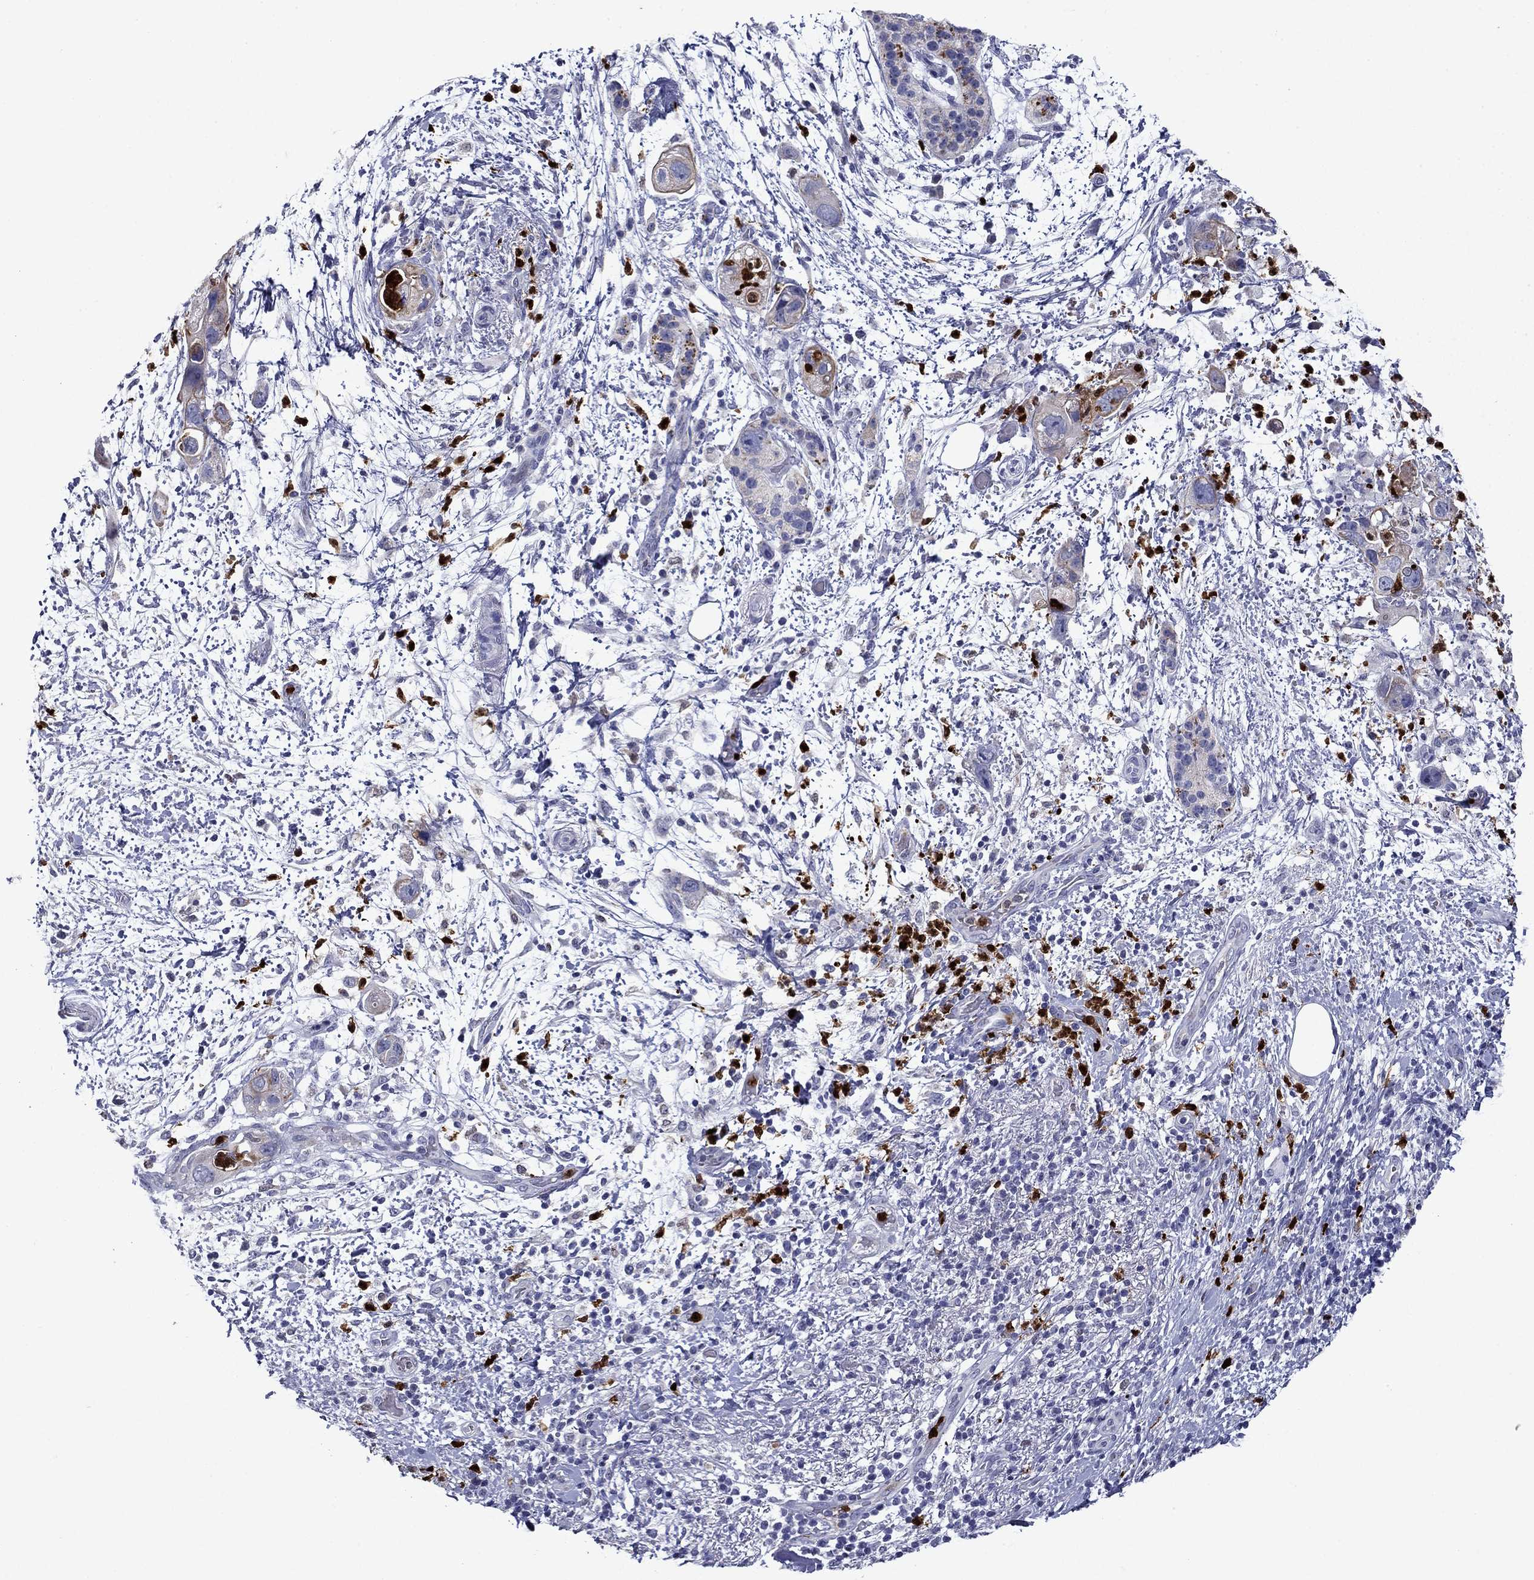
{"staining": {"intensity": "moderate", "quantity": "25%-75%", "location": "cytoplasmic/membranous"}, "tissue": "pancreatic cancer", "cell_type": "Tumor cells", "image_type": "cancer", "snomed": [{"axis": "morphology", "description": "Adenocarcinoma, NOS"}, {"axis": "topography", "description": "Pancreas"}], "caption": "A micrograph of pancreatic adenocarcinoma stained for a protein demonstrates moderate cytoplasmic/membranous brown staining in tumor cells.", "gene": "IRF5", "patient": {"sex": "female", "age": 72}}